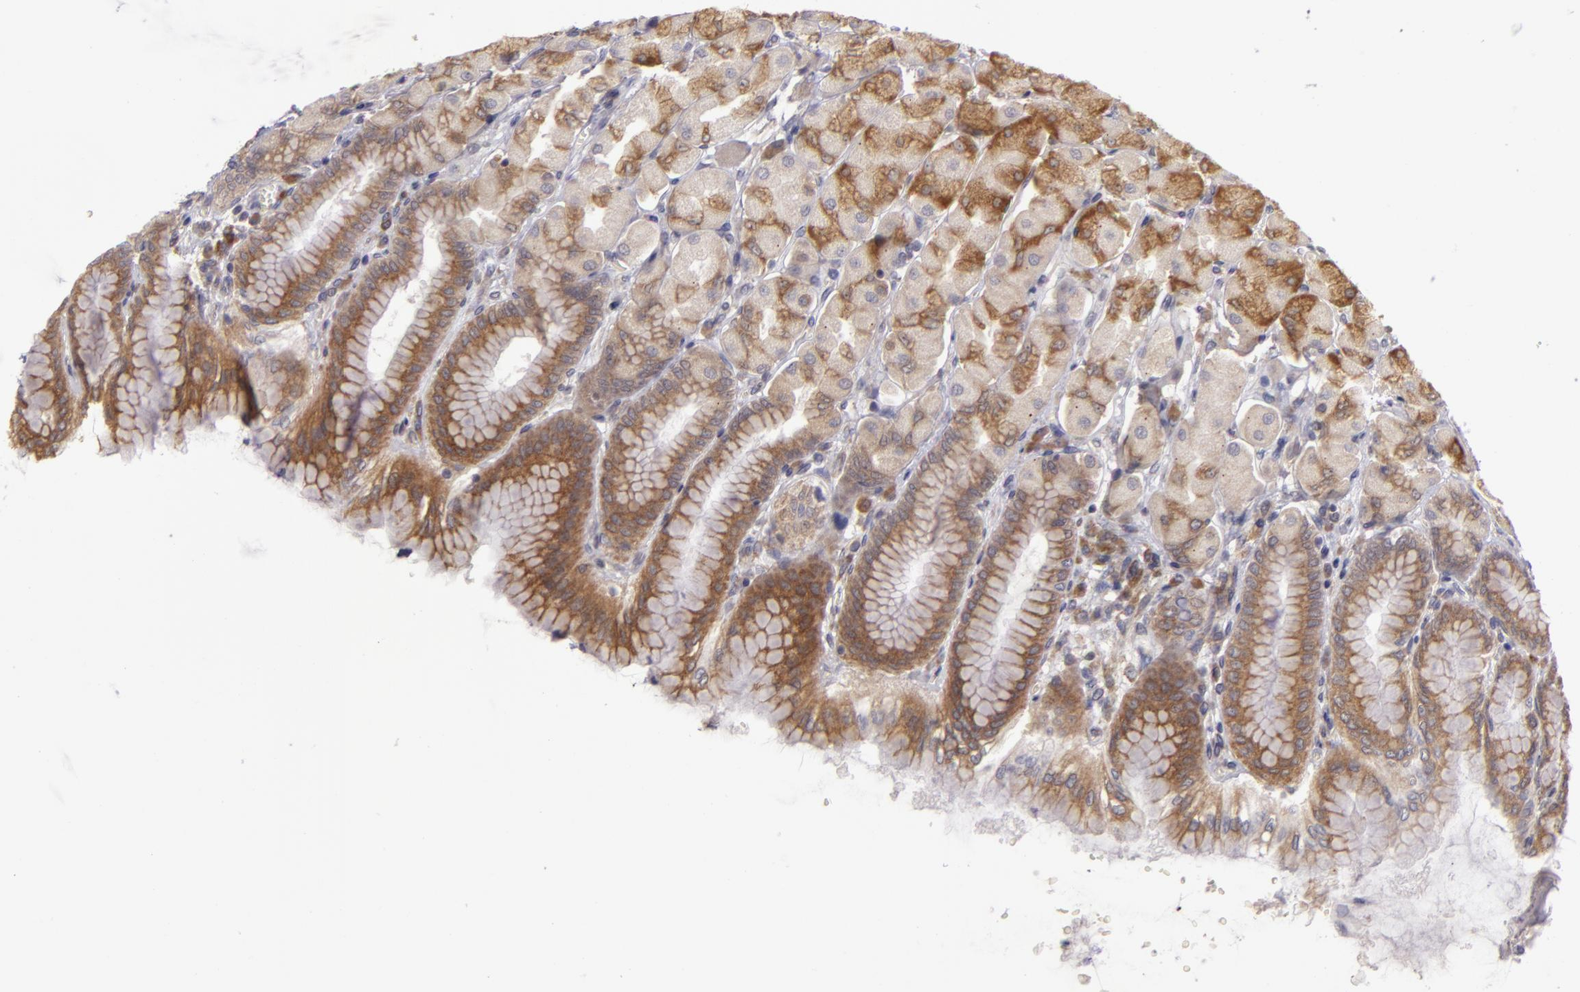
{"staining": {"intensity": "moderate", "quantity": ">75%", "location": "cytoplasmic/membranous"}, "tissue": "stomach", "cell_type": "Glandular cells", "image_type": "normal", "snomed": [{"axis": "morphology", "description": "Normal tissue, NOS"}, {"axis": "topography", "description": "Stomach, upper"}], "caption": "This is a micrograph of immunohistochemistry staining of benign stomach, which shows moderate staining in the cytoplasmic/membranous of glandular cells.", "gene": "PPP1R3F", "patient": {"sex": "female", "age": 56}}